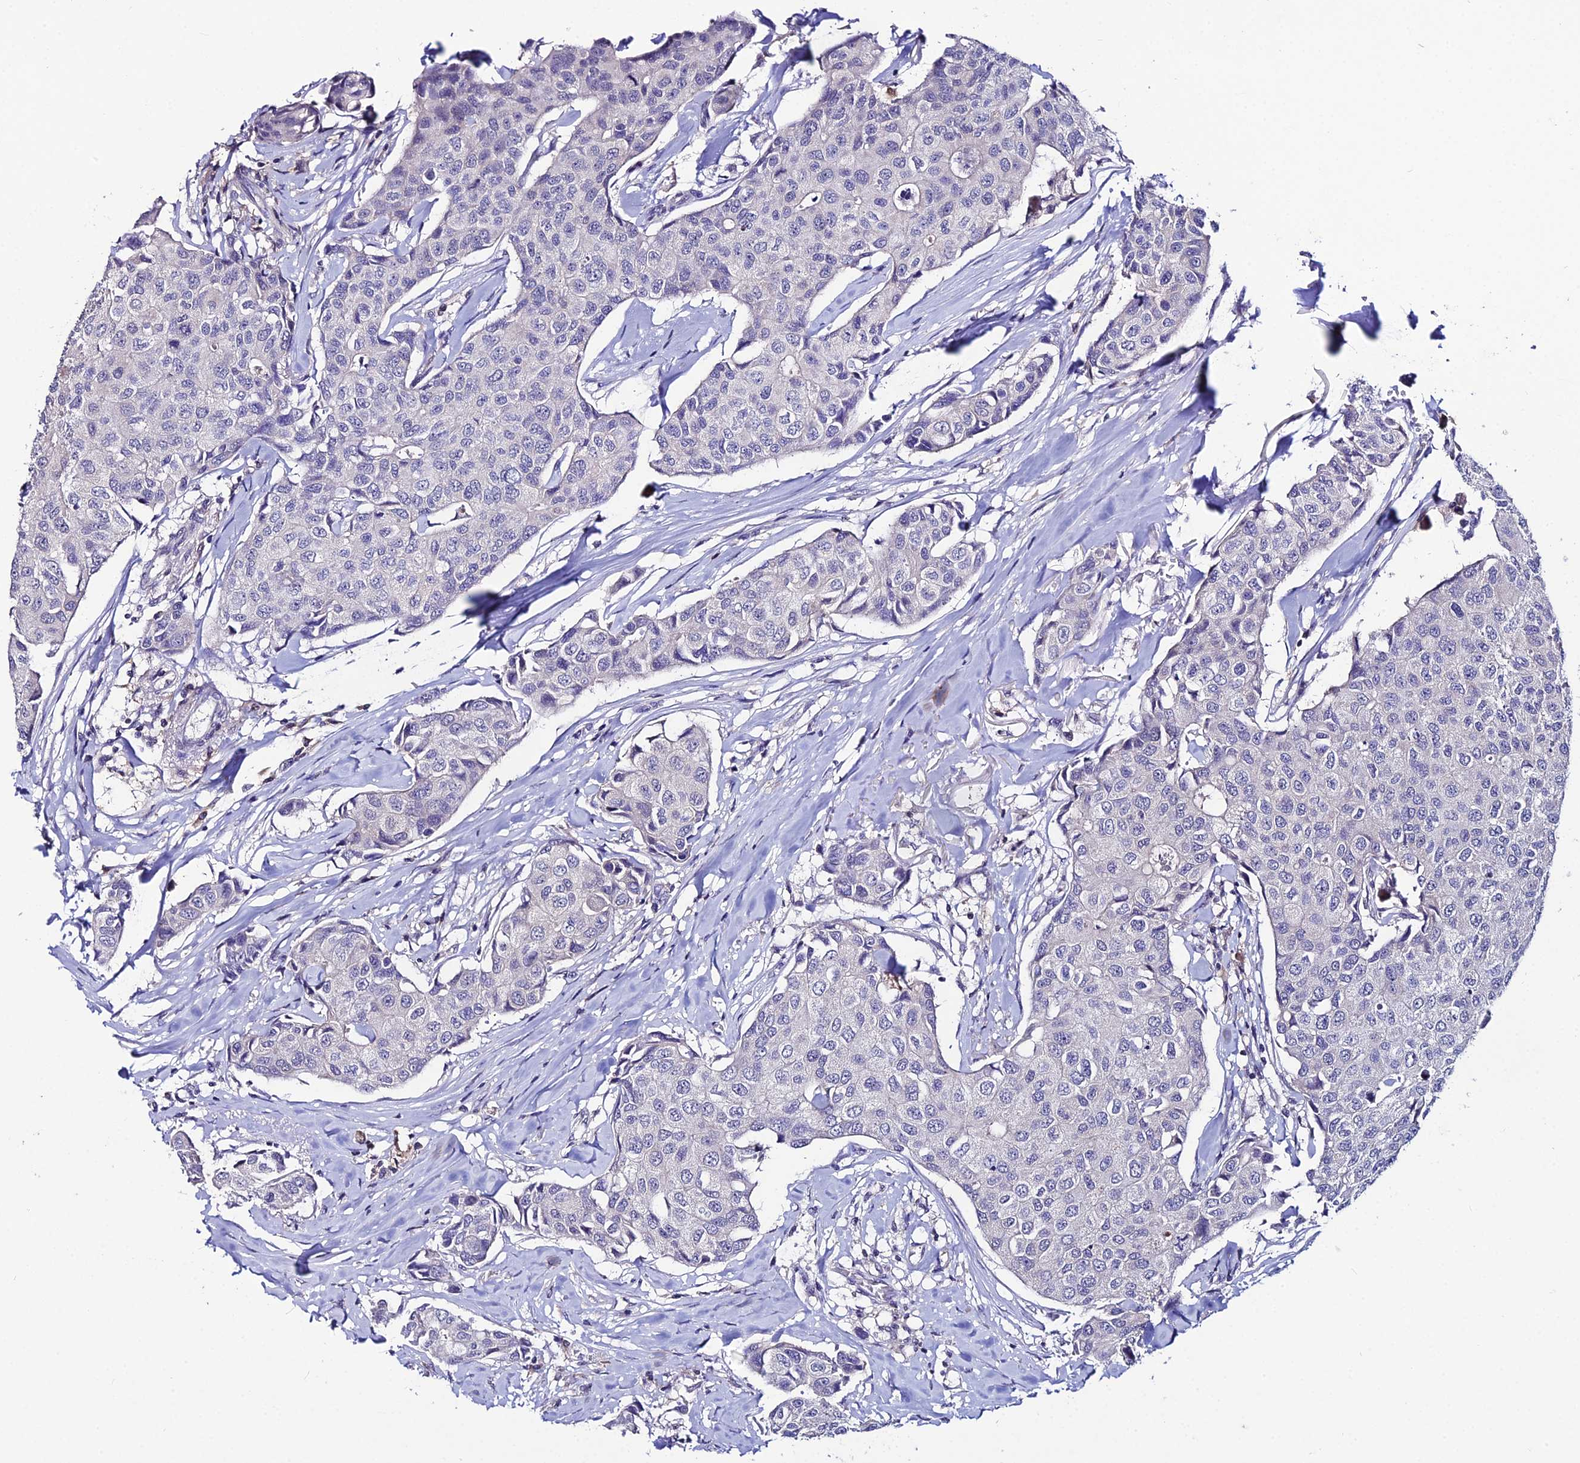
{"staining": {"intensity": "negative", "quantity": "none", "location": "none"}, "tissue": "breast cancer", "cell_type": "Tumor cells", "image_type": "cancer", "snomed": [{"axis": "morphology", "description": "Duct carcinoma"}, {"axis": "topography", "description": "Breast"}], "caption": "A high-resolution micrograph shows IHC staining of breast cancer, which displays no significant staining in tumor cells.", "gene": "LGALS7", "patient": {"sex": "female", "age": 80}}